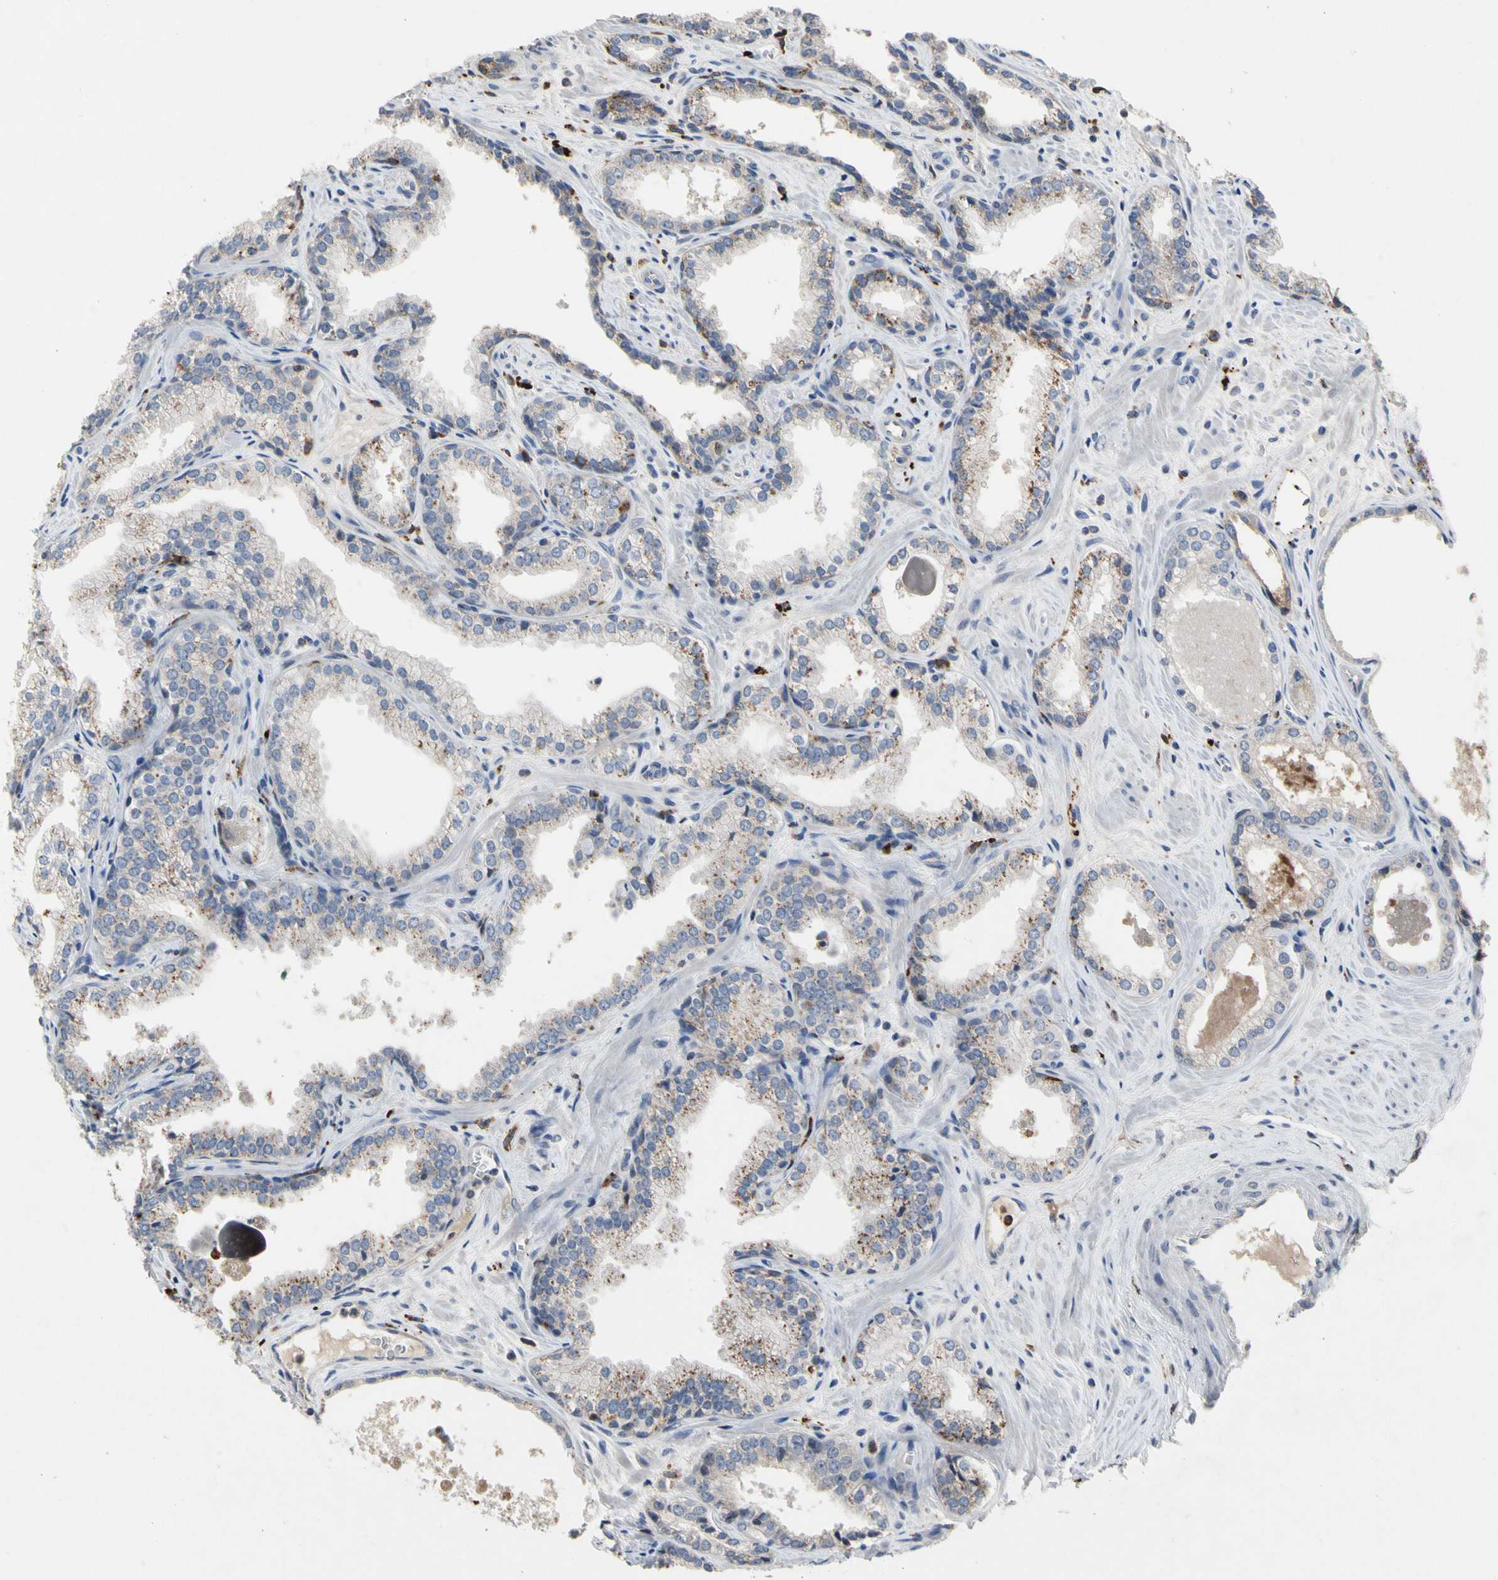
{"staining": {"intensity": "weak", "quantity": "25%-75%", "location": "cytoplasmic/membranous"}, "tissue": "prostate cancer", "cell_type": "Tumor cells", "image_type": "cancer", "snomed": [{"axis": "morphology", "description": "Adenocarcinoma, Low grade"}, {"axis": "topography", "description": "Prostate"}], "caption": "The histopathology image shows immunohistochemical staining of prostate low-grade adenocarcinoma. There is weak cytoplasmic/membranous positivity is identified in approximately 25%-75% of tumor cells.", "gene": "ADA2", "patient": {"sex": "male", "age": 60}}